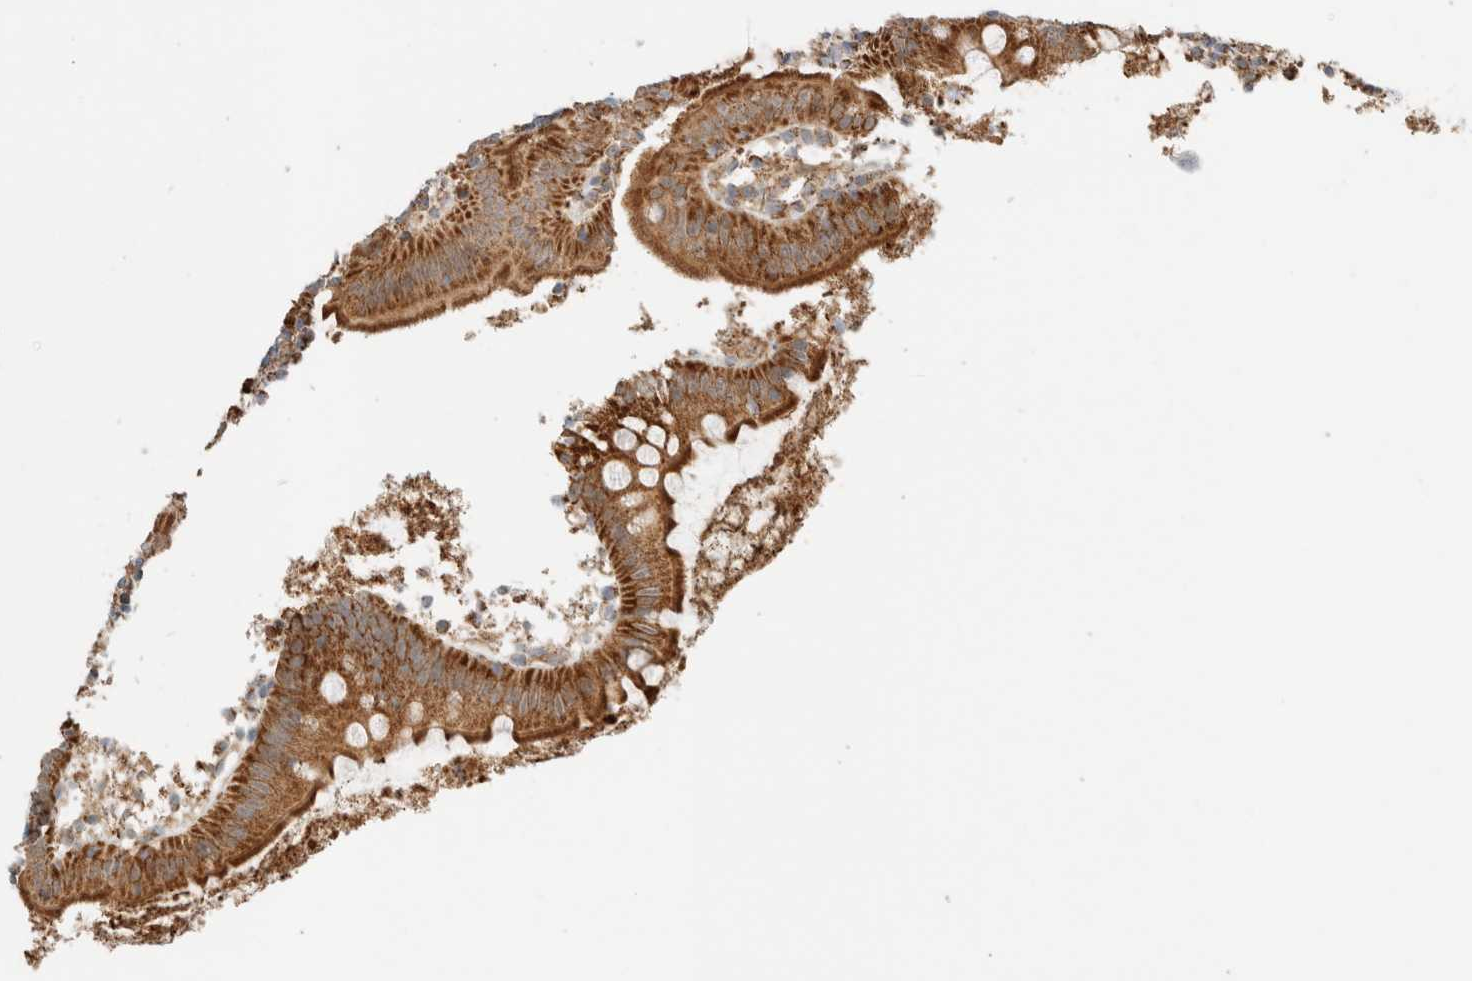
{"staining": {"intensity": "strong", "quantity": ">75%", "location": "cytoplasmic/membranous"}, "tissue": "appendix", "cell_type": "Glandular cells", "image_type": "normal", "snomed": [{"axis": "morphology", "description": "Normal tissue, NOS"}, {"axis": "topography", "description": "Appendix"}], "caption": "Protein expression analysis of unremarkable appendix shows strong cytoplasmic/membranous positivity in about >75% of glandular cells. Nuclei are stained in blue.", "gene": "MRM3", "patient": {"sex": "female", "age": 20}}